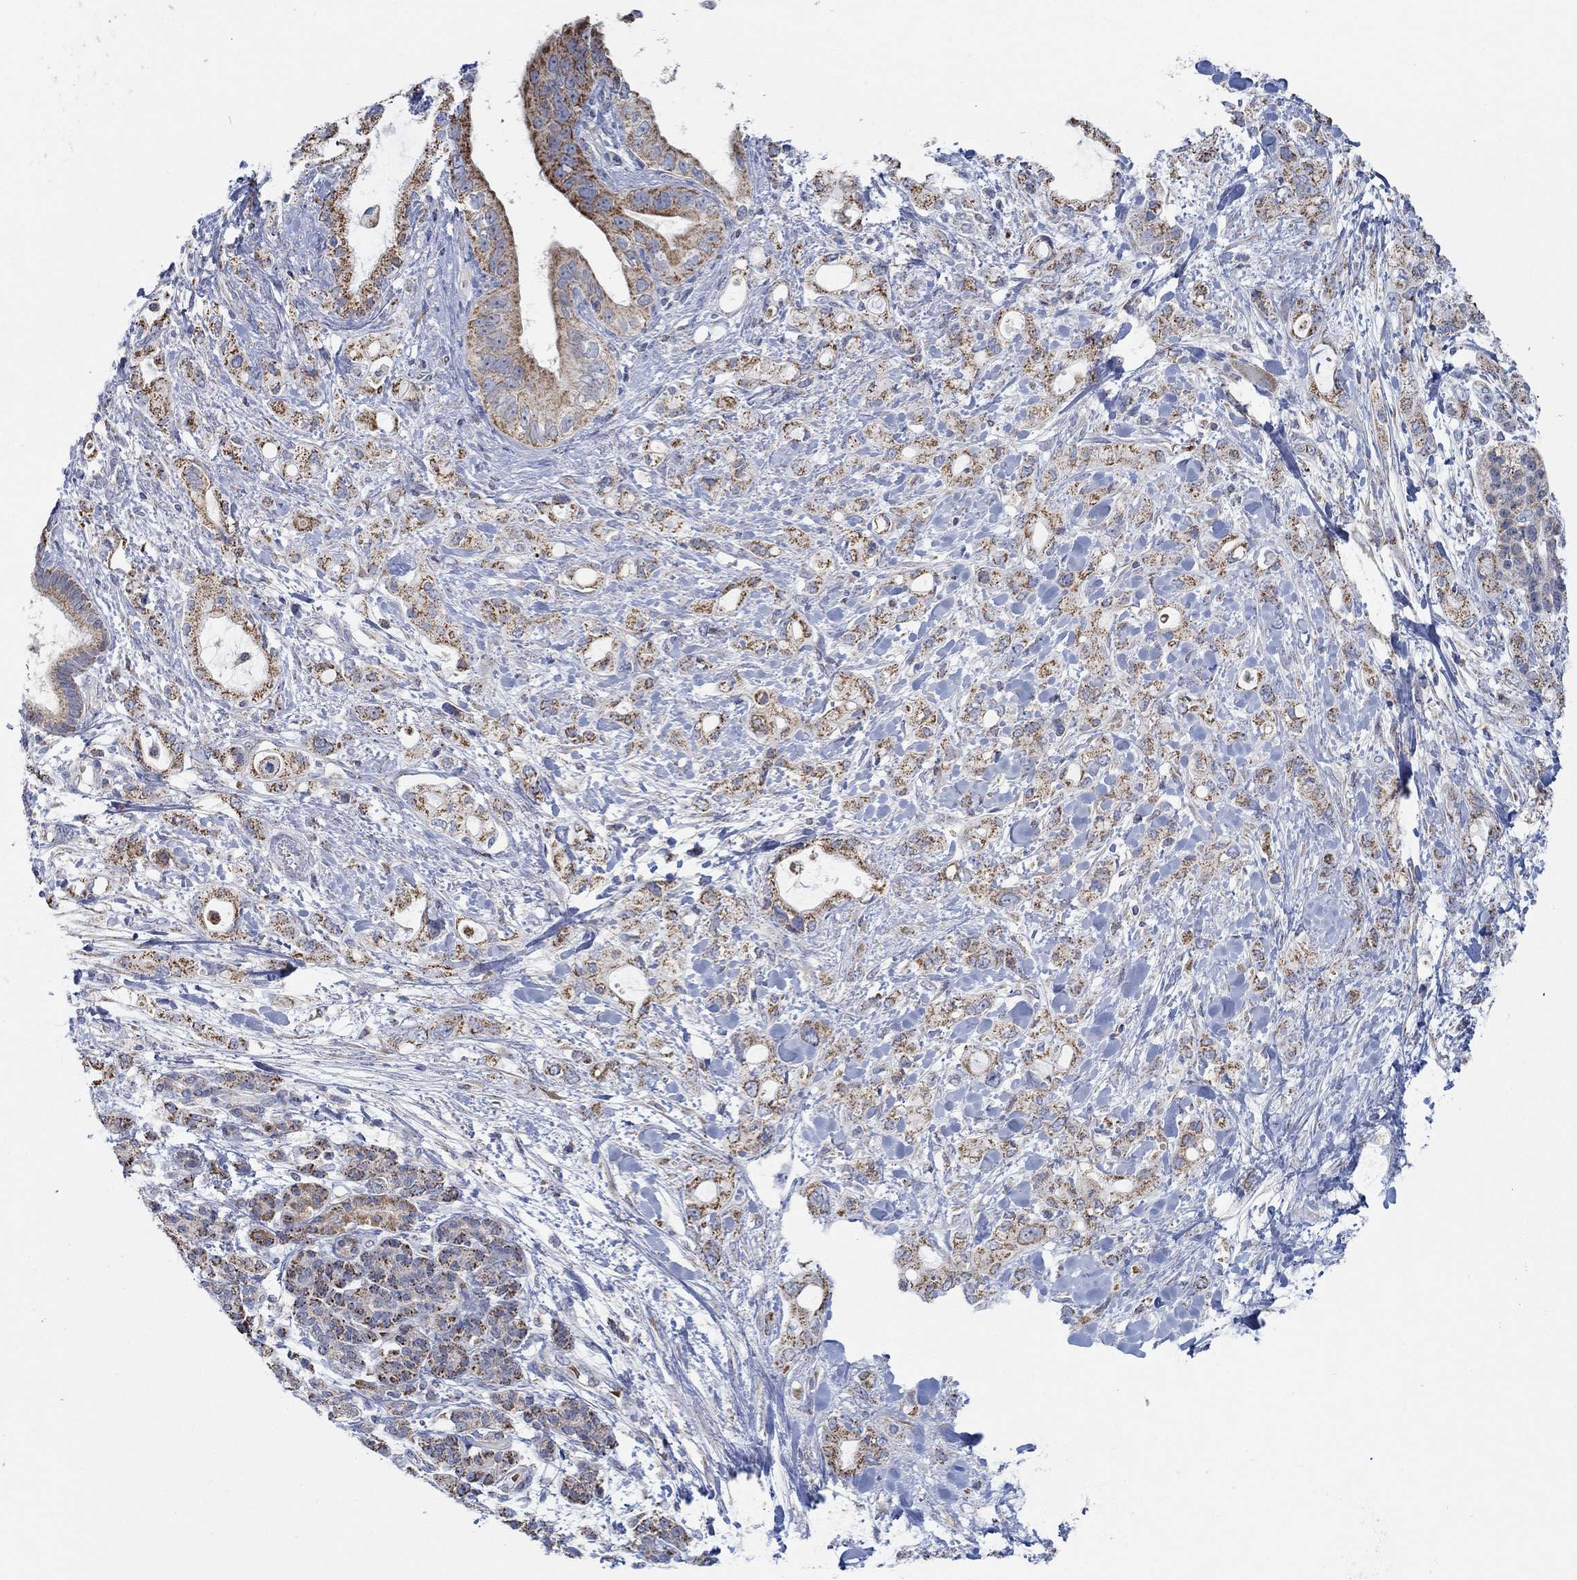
{"staining": {"intensity": "strong", "quantity": "25%-75%", "location": "cytoplasmic/membranous"}, "tissue": "pancreatic cancer", "cell_type": "Tumor cells", "image_type": "cancer", "snomed": [{"axis": "morphology", "description": "Adenocarcinoma, NOS"}, {"axis": "topography", "description": "Pancreas"}], "caption": "DAB (3,3'-diaminobenzidine) immunohistochemical staining of human adenocarcinoma (pancreatic) shows strong cytoplasmic/membranous protein expression in approximately 25%-75% of tumor cells.", "gene": "GLOD5", "patient": {"sex": "female", "age": 56}}